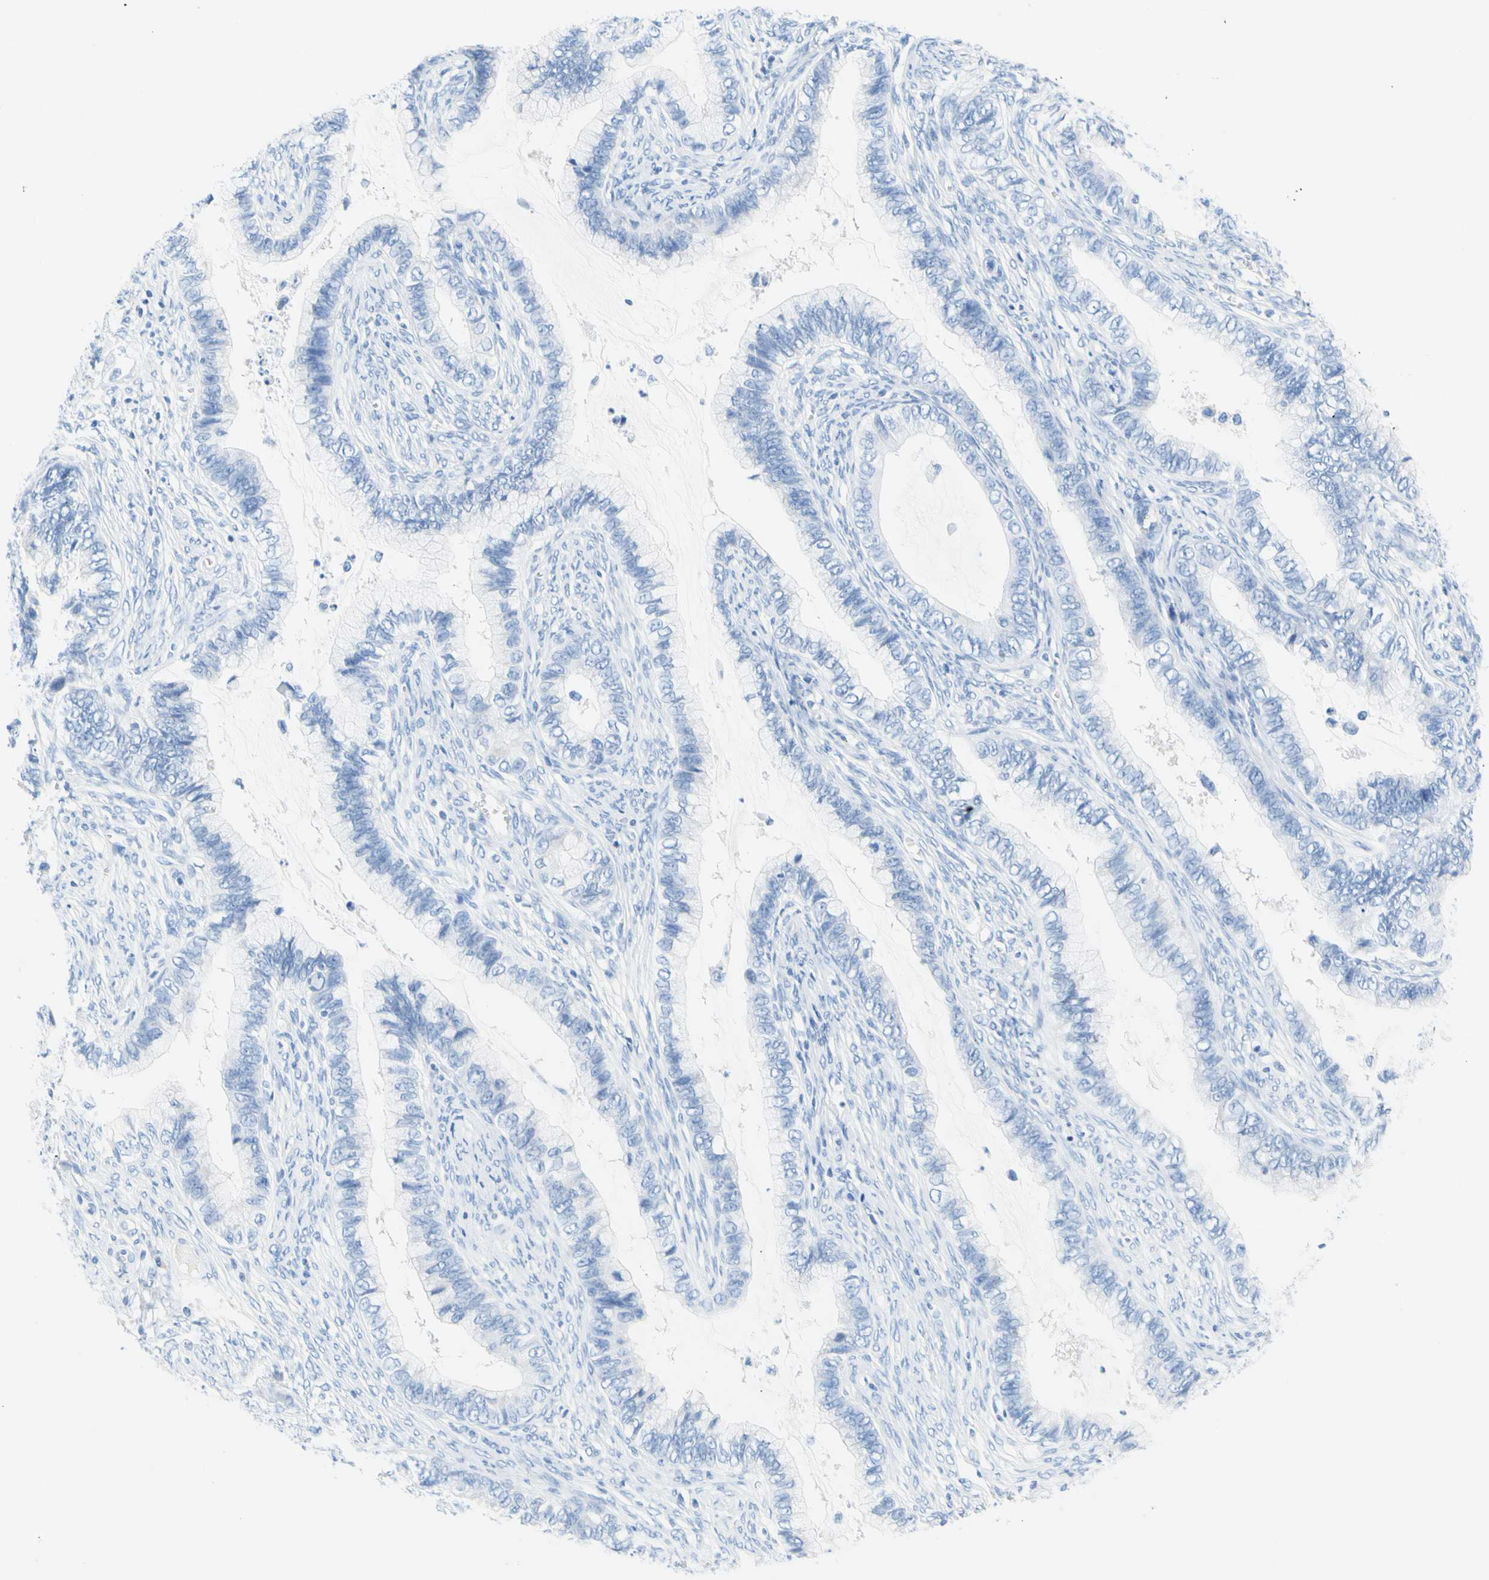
{"staining": {"intensity": "negative", "quantity": "none", "location": "none"}, "tissue": "cervical cancer", "cell_type": "Tumor cells", "image_type": "cancer", "snomed": [{"axis": "morphology", "description": "Adenocarcinoma, NOS"}, {"axis": "topography", "description": "Cervix"}], "caption": "Micrograph shows no significant protein expression in tumor cells of adenocarcinoma (cervical). (Brightfield microscopy of DAB IHC at high magnification).", "gene": "CEL", "patient": {"sex": "female", "age": 44}}